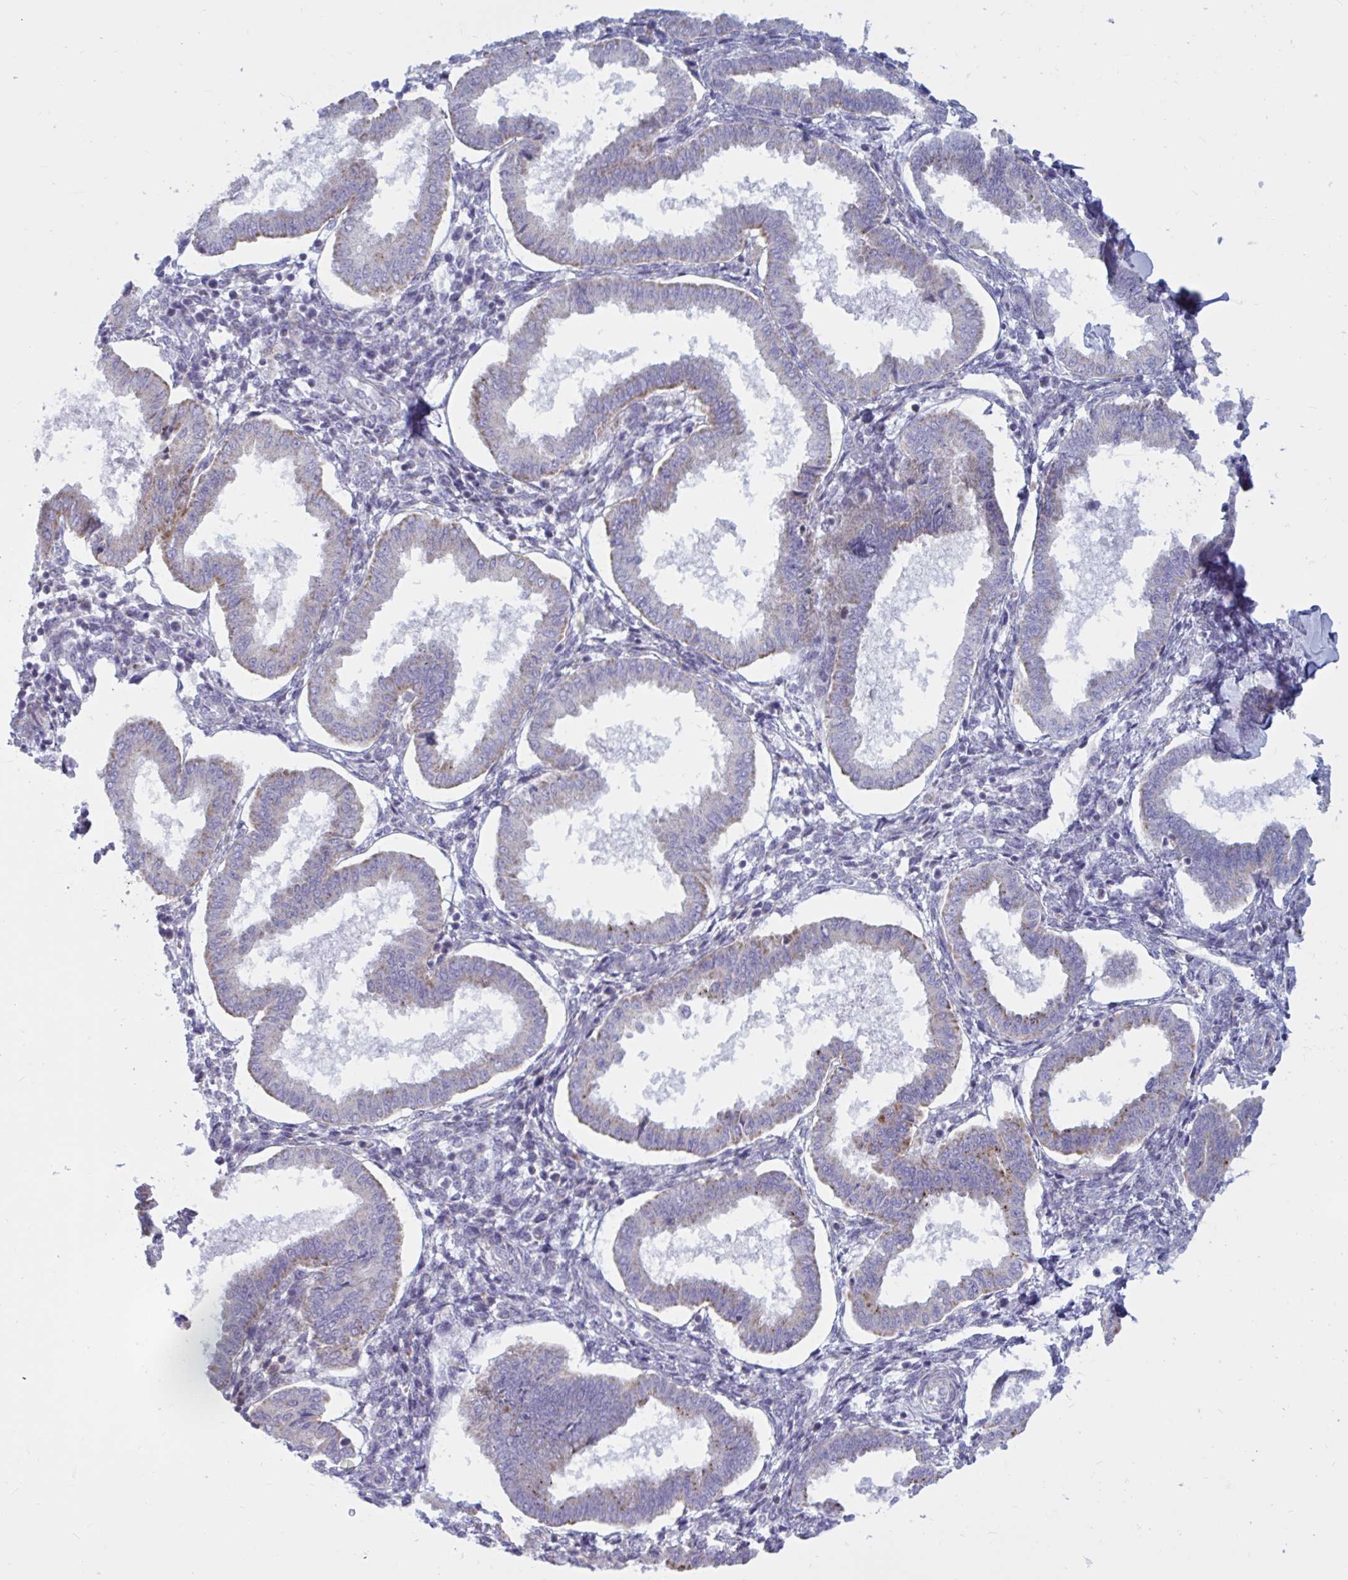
{"staining": {"intensity": "negative", "quantity": "none", "location": "none"}, "tissue": "endometrium", "cell_type": "Cells in endometrial stroma", "image_type": "normal", "snomed": [{"axis": "morphology", "description": "Normal tissue, NOS"}, {"axis": "topography", "description": "Endometrium"}], "caption": "Immunohistochemistry (IHC) of normal human endometrium reveals no staining in cells in endometrial stroma. The staining was performed using DAB (3,3'-diaminobenzidine) to visualize the protein expression in brown, while the nuclei were stained in blue with hematoxylin (Magnification: 20x).", "gene": "ATG9A", "patient": {"sex": "female", "age": 24}}